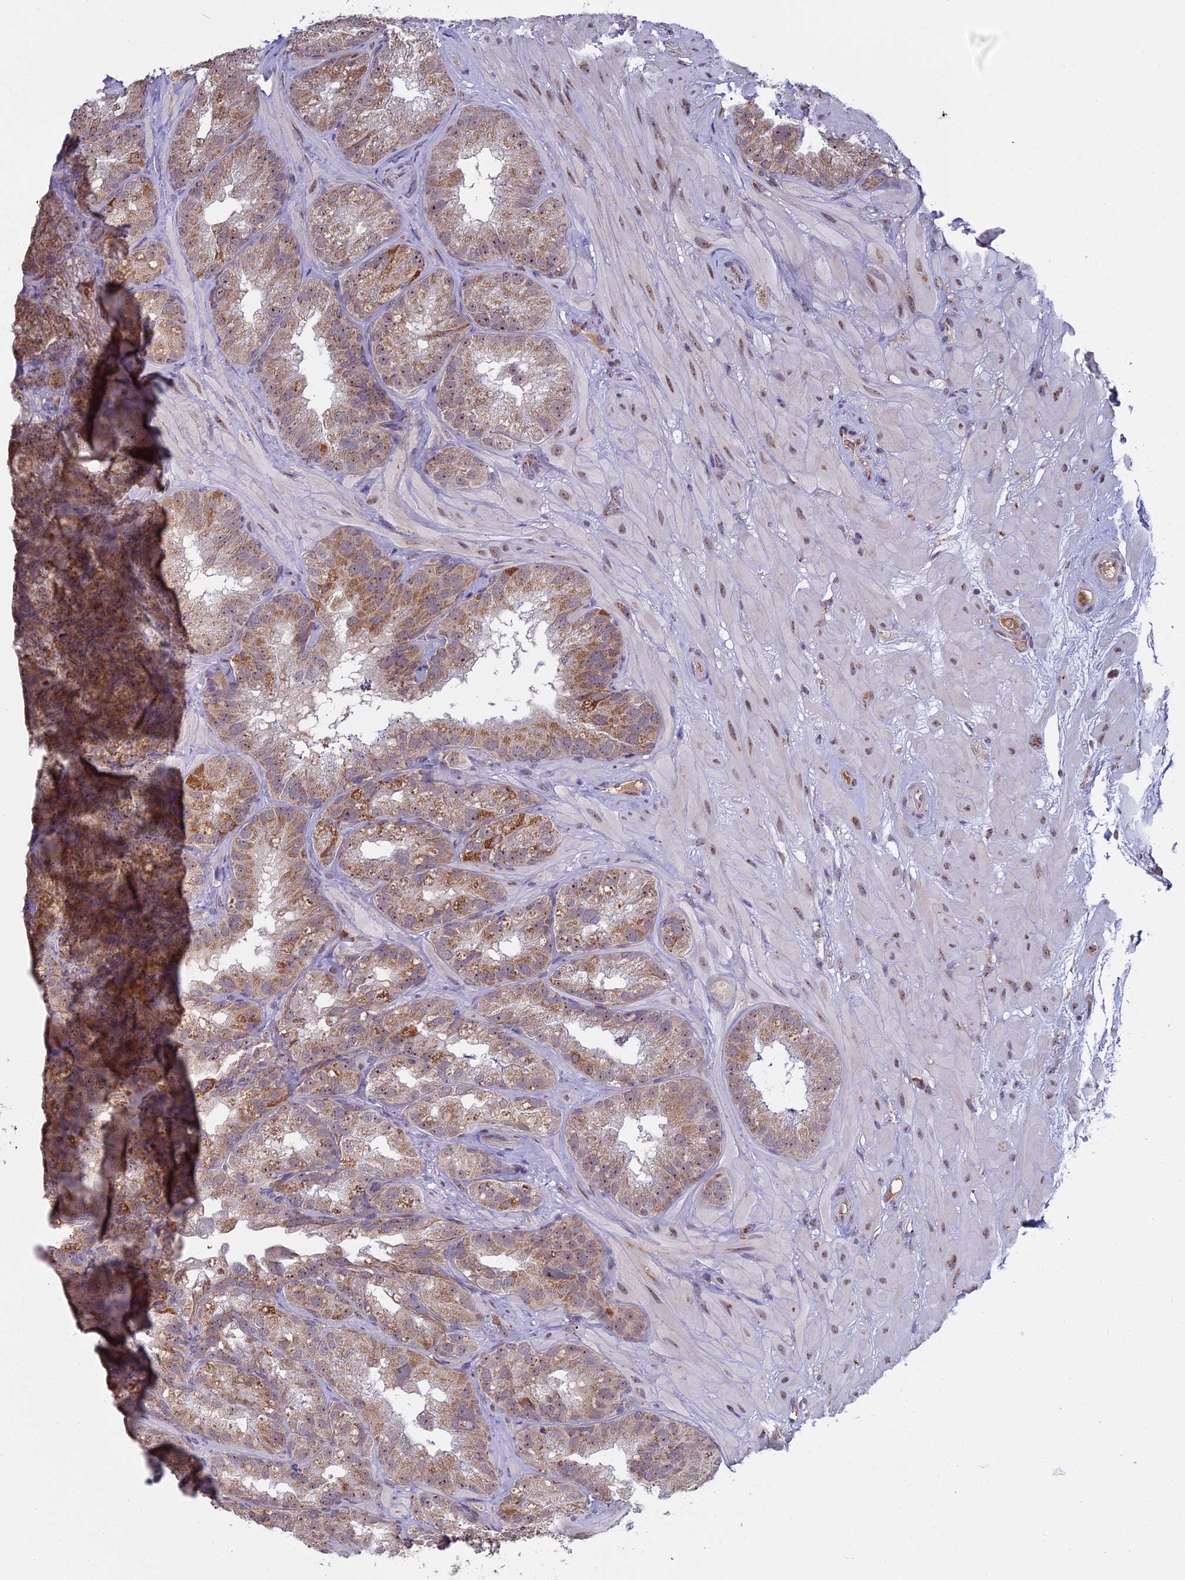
{"staining": {"intensity": "moderate", "quantity": "25%-75%", "location": "cytoplasmic/membranous"}, "tissue": "seminal vesicle", "cell_type": "Glandular cells", "image_type": "normal", "snomed": [{"axis": "morphology", "description": "Normal tissue, NOS"}, {"axis": "topography", "description": "Seminal veicle"}], "caption": "Human seminal vesicle stained with a protein marker exhibits moderate staining in glandular cells.", "gene": "MEOX1", "patient": {"sex": "male", "age": 58}}